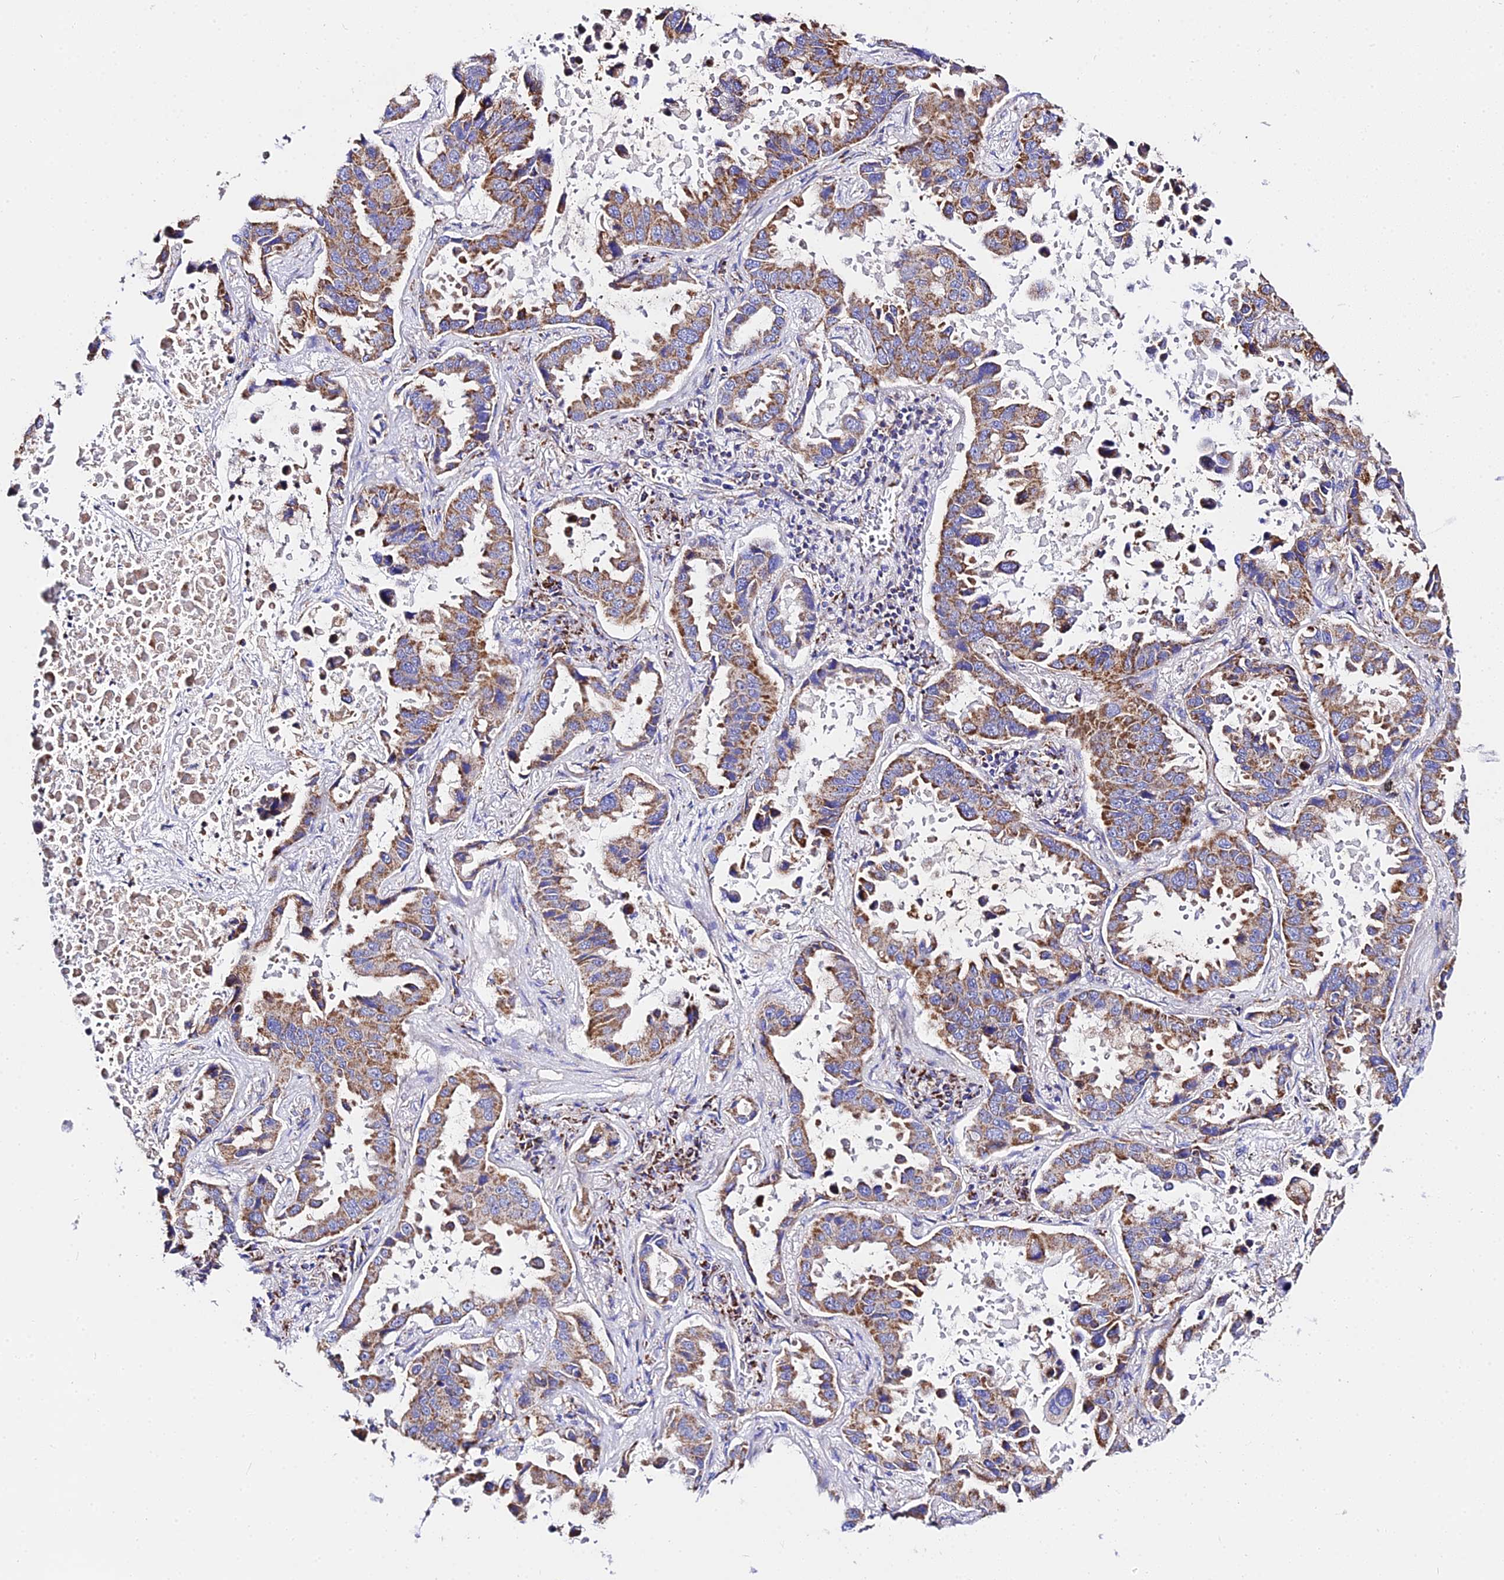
{"staining": {"intensity": "moderate", "quantity": ">75%", "location": "cytoplasmic/membranous"}, "tissue": "lung cancer", "cell_type": "Tumor cells", "image_type": "cancer", "snomed": [{"axis": "morphology", "description": "Adenocarcinoma, NOS"}, {"axis": "topography", "description": "Lung"}], "caption": "Lung cancer stained with immunohistochemistry (IHC) demonstrates moderate cytoplasmic/membranous positivity in about >75% of tumor cells.", "gene": "ZNF573", "patient": {"sex": "male", "age": 64}}